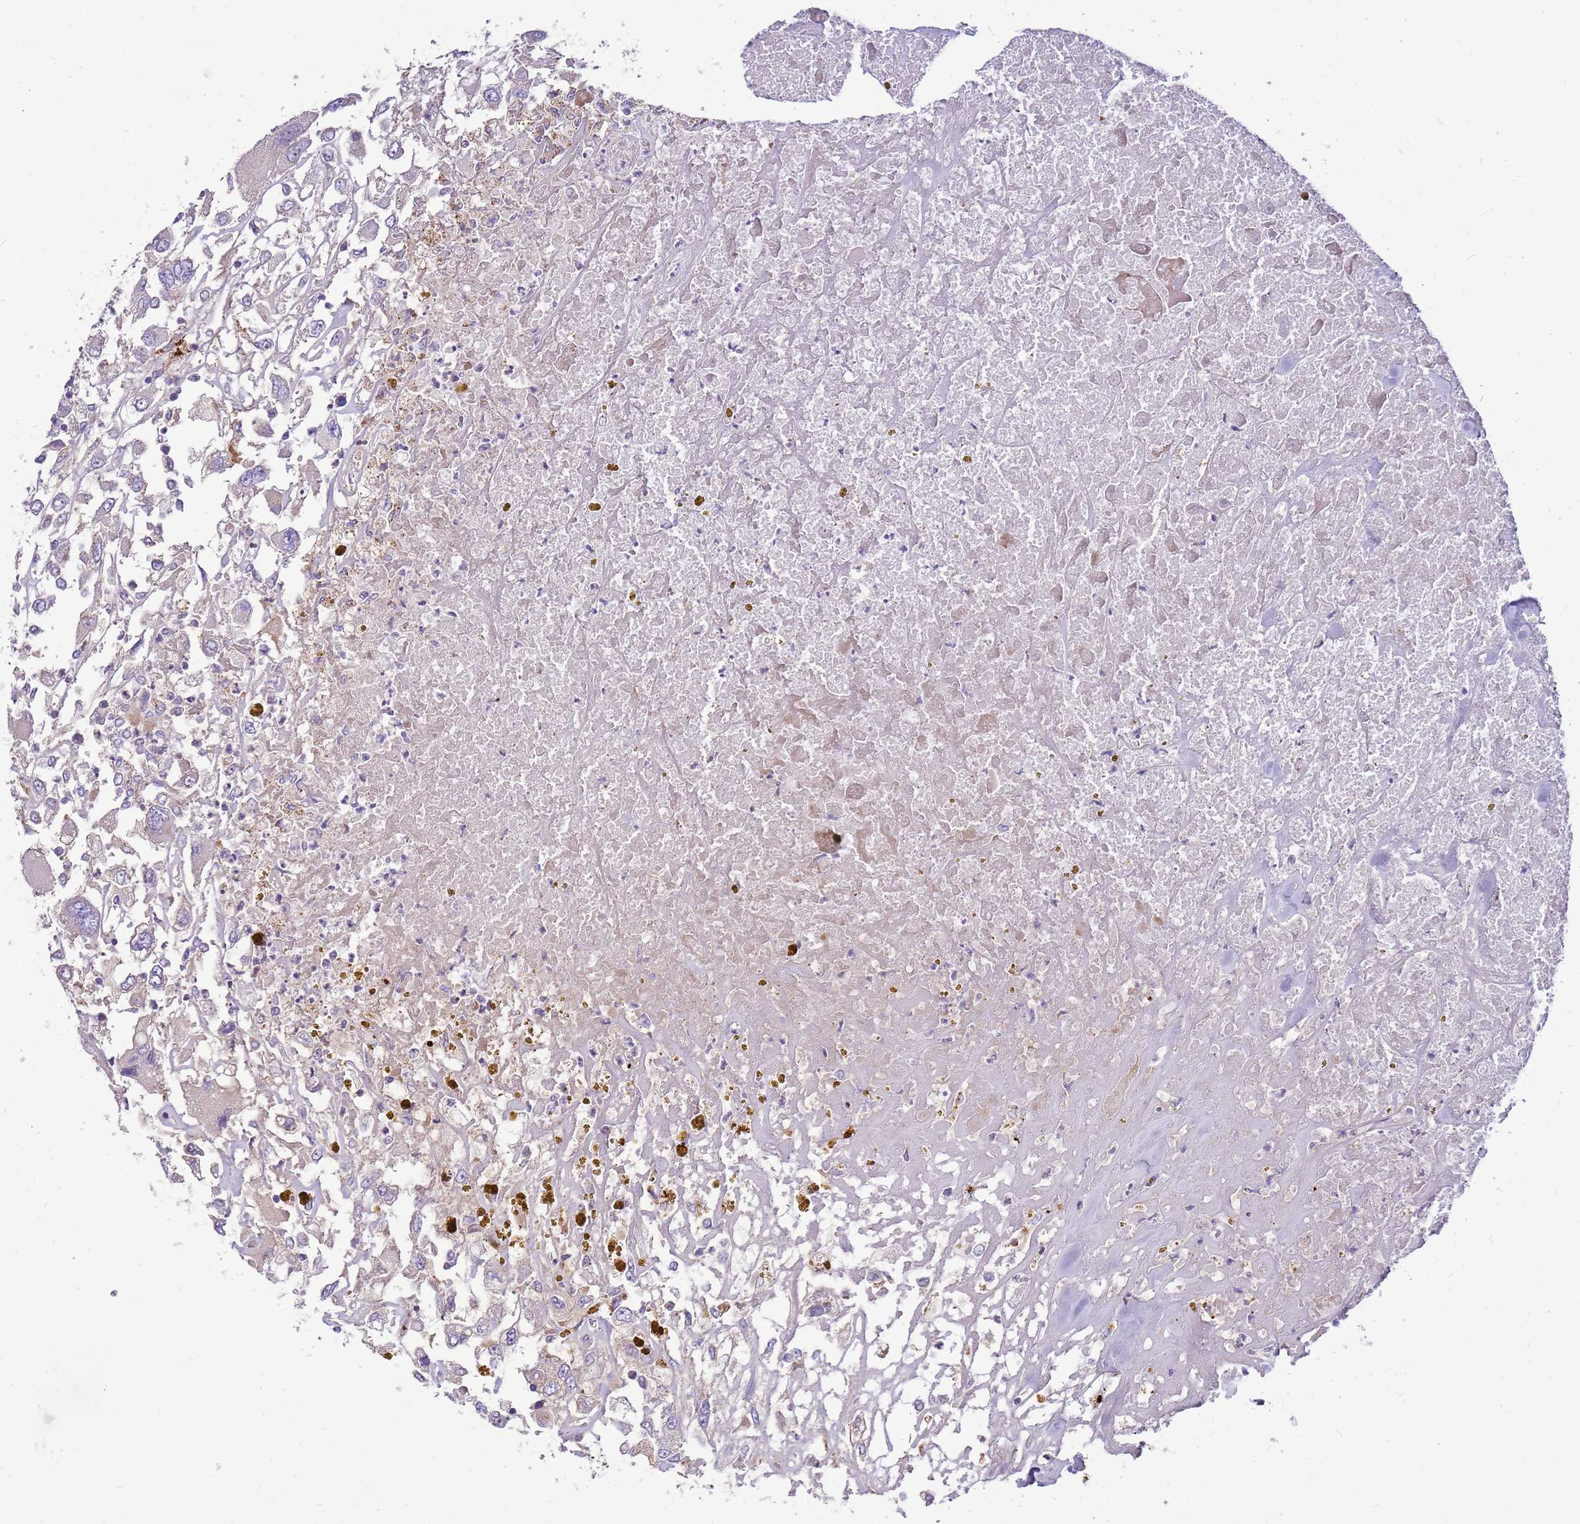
{"staining": {"intensity": "negative", "quantity": "none", "location": "none"}, "tissue": "renal cancer", "cell_type": "Tumor cells", "image_type": "cancer", "snomed": [{"axis": "morphology", "description": "Adenocarcinoma, NOS"}, {"axis": "topography", "description": "Kidney"}], "caption": "Immunohistochemical staining of human renal adenocarcinoma exhibits no significant staining in tumor cells. The staining is performed using DAB brown chromogen with nuclei counter-stained in using hematoxylin.", "gene": "NTN4", "patient": {"sex": "female", "age": 52}}